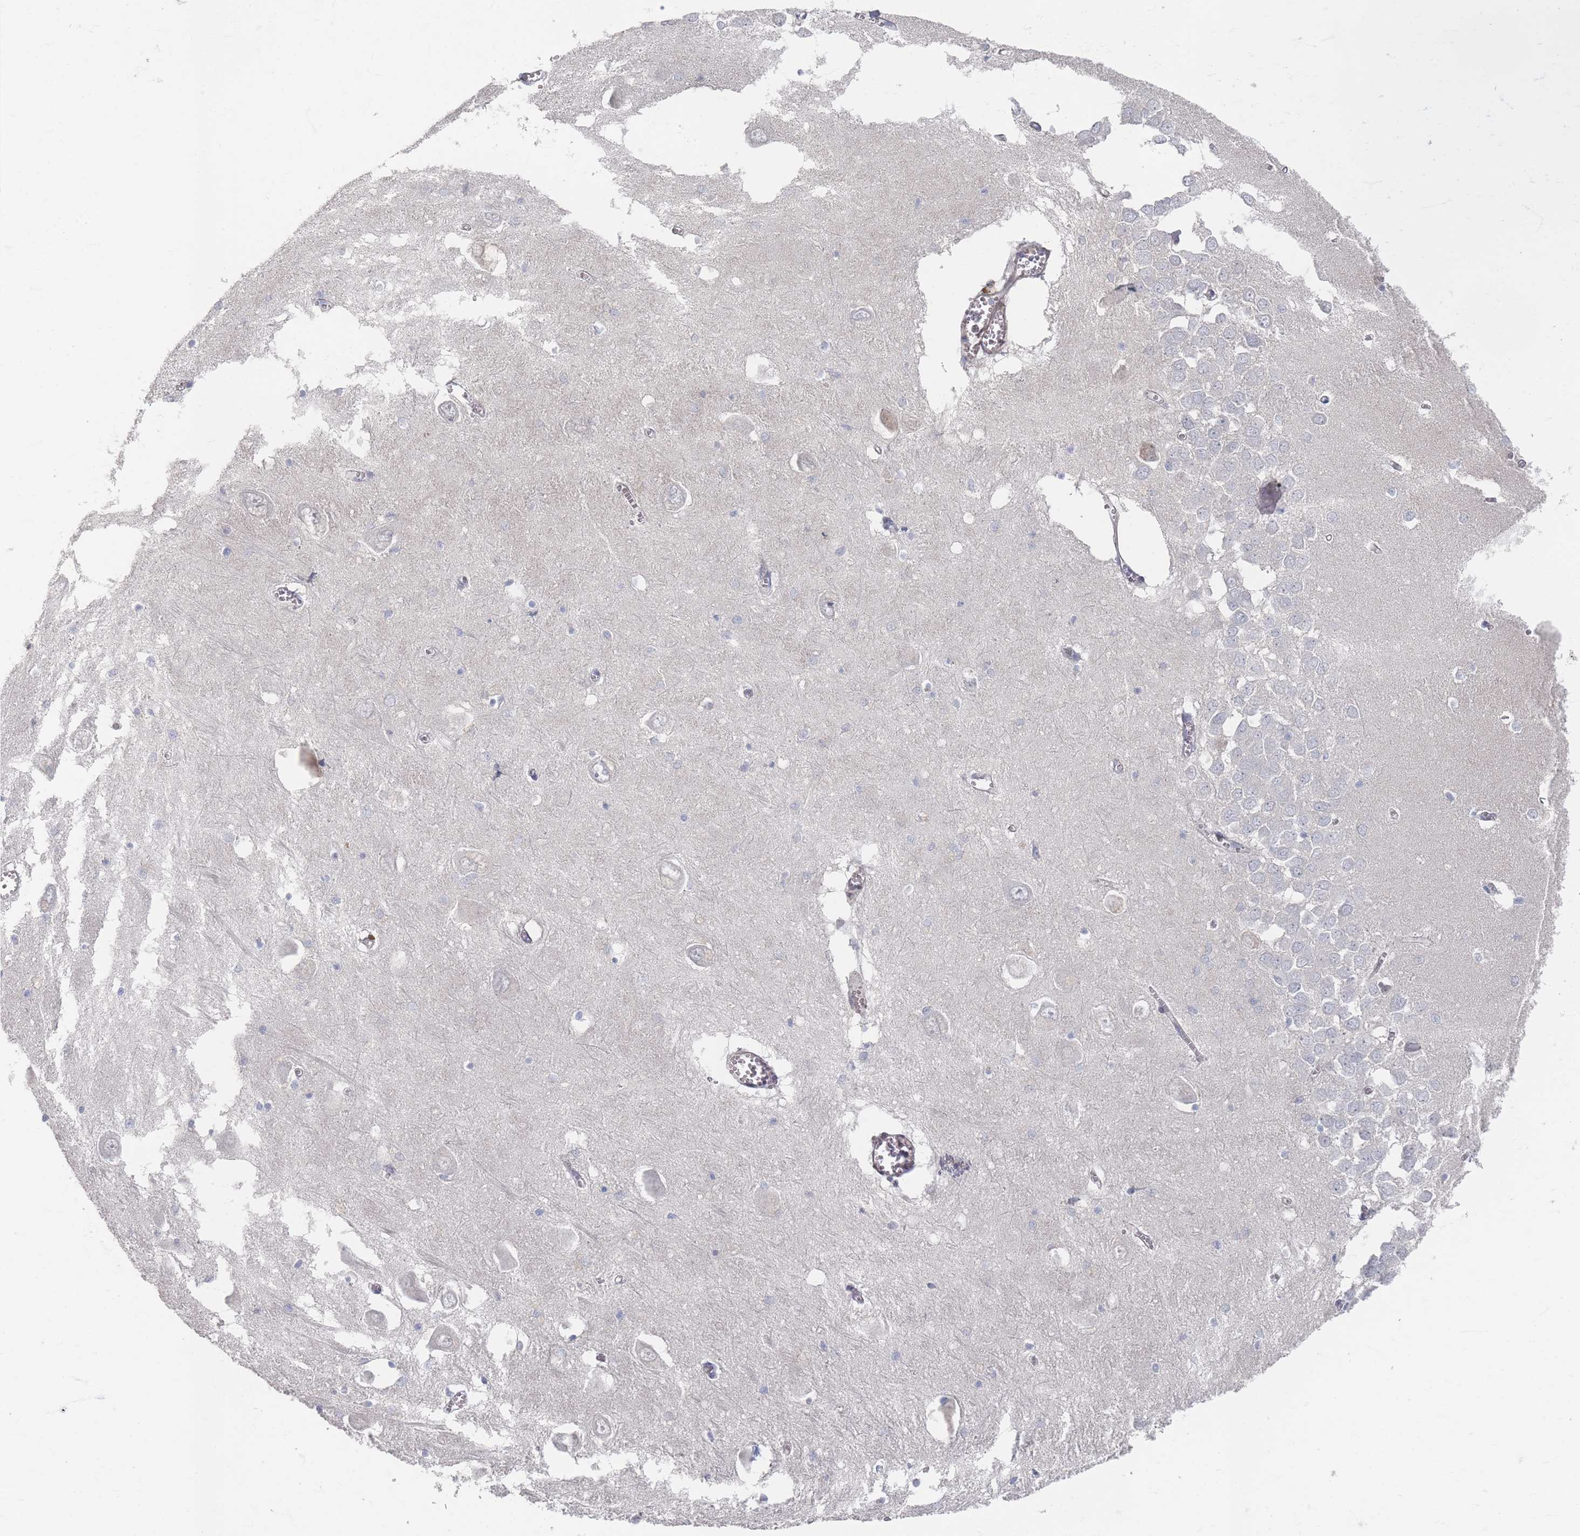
{"staining": {"intensity": "negative", "quantity": "none", "location": "none"}, "tissue": "hippocampus", "cell_type": "Glial cells", "image_type": "normal", "snomed": [{"axis": "morphology", "description": "Normal tissue, NOS"}, {"axis": "topography", "description": "Hippocampus"}], "caption": "A high-resolution photomicrograph shows IHC staining of unremarkable hippocampus, which shows no significant positivity in glial cells. (Stains: DAB immunohistochemistry (IHC) with hematoxylin counter stain, Microscopy: brightfield microscopy at high magnification).", "gene": "ZKSCAN7", "patient": {"sex": "male", "age": 70}}